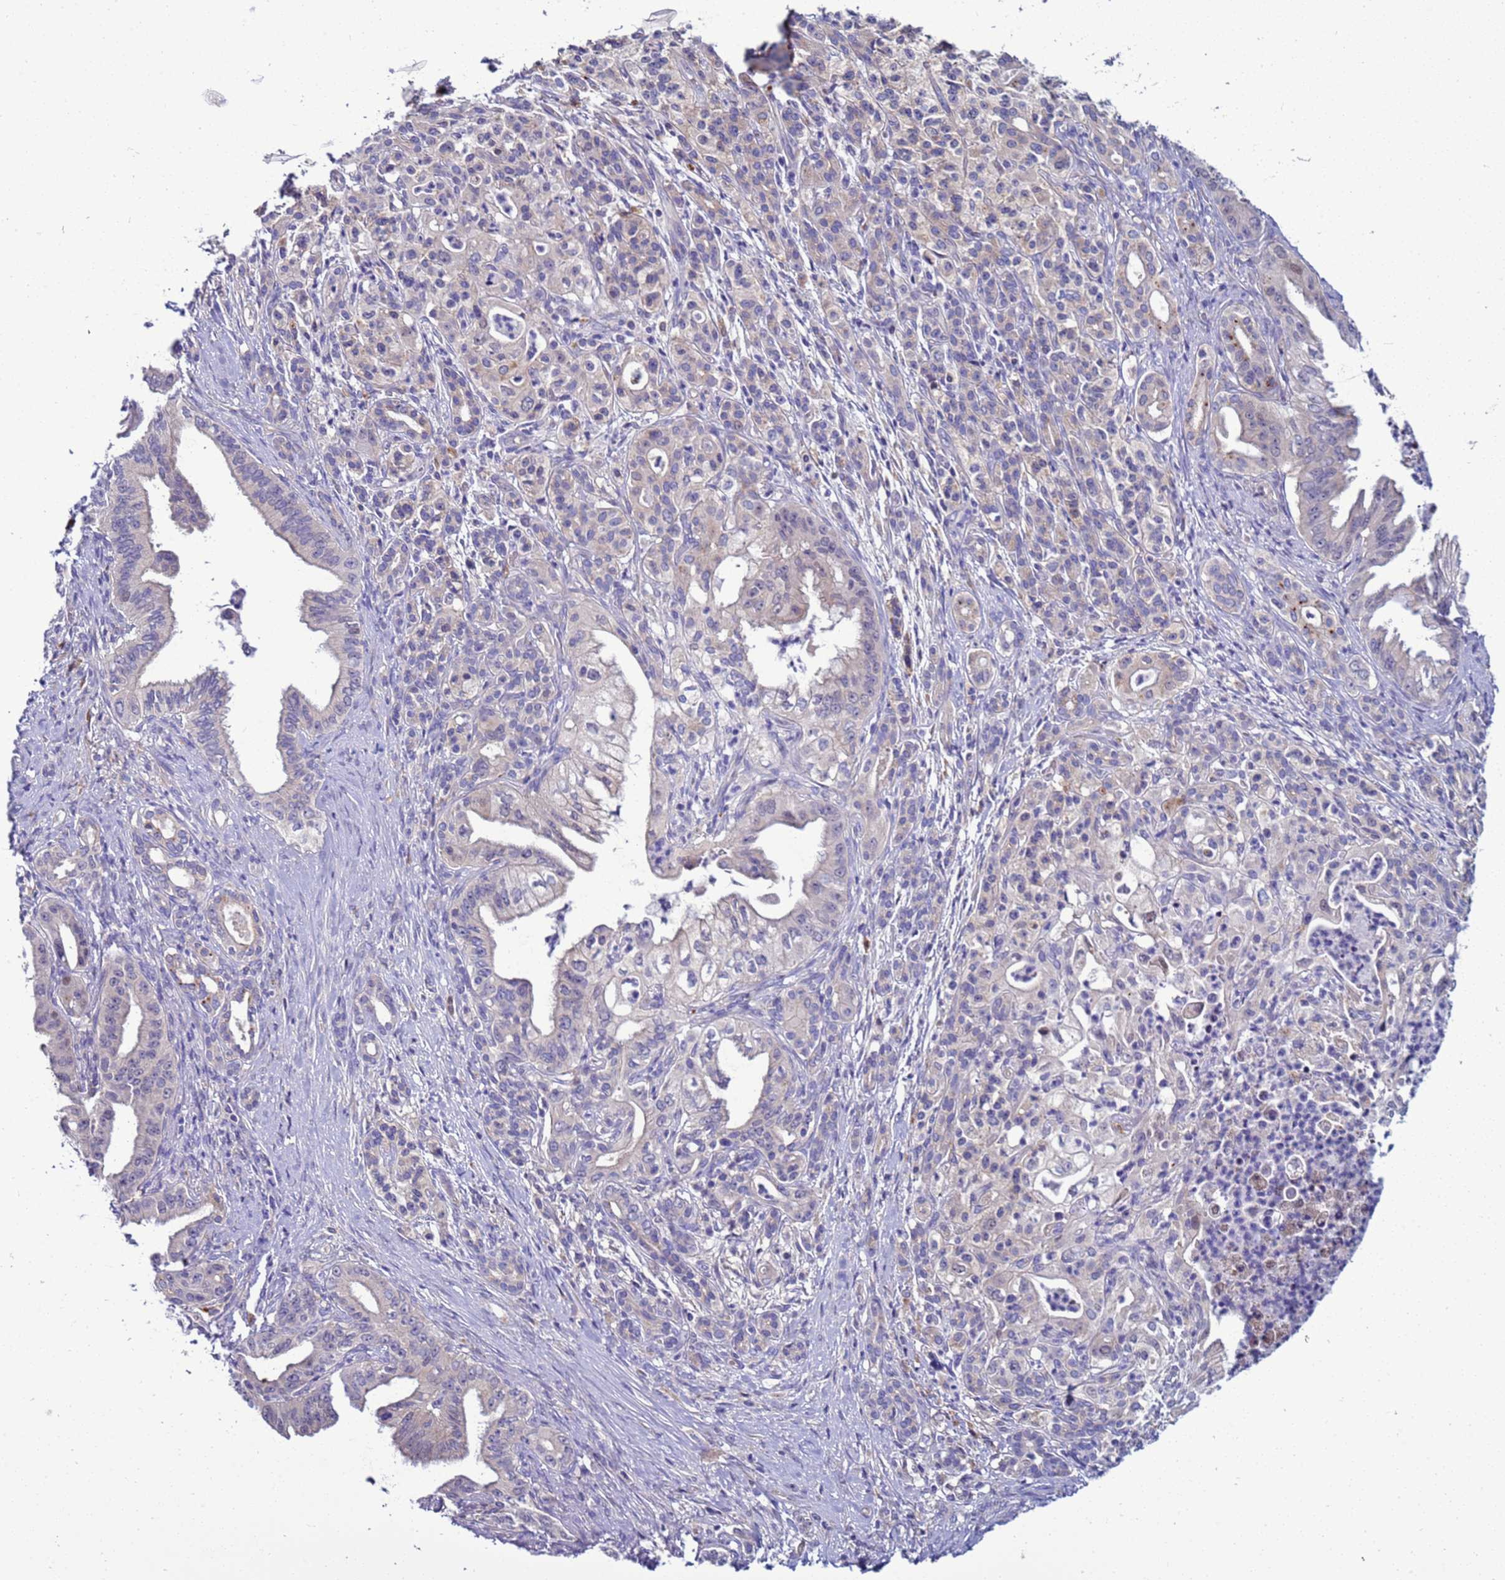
{"staining": {"intensity": "weak", "quantity": "<25%", "location": "cytoplasmic/membranous"}, "tissue": "pancreatic cancer", "cell_type": "Tumor cells", "image_type": "cancer", "snomed": [{"axis": "morphology", "description": "Adenocarcinoma, NOS"}, {"axis": "topography", "description": "Pancreas"}], "caption": "There is no significant positivity in tumor cells of adenocarcinoma (pancreatic). (DAB IHC, high magnification).", "gene": "NAT2", "patient": {"sex": "male", "age": 58}}